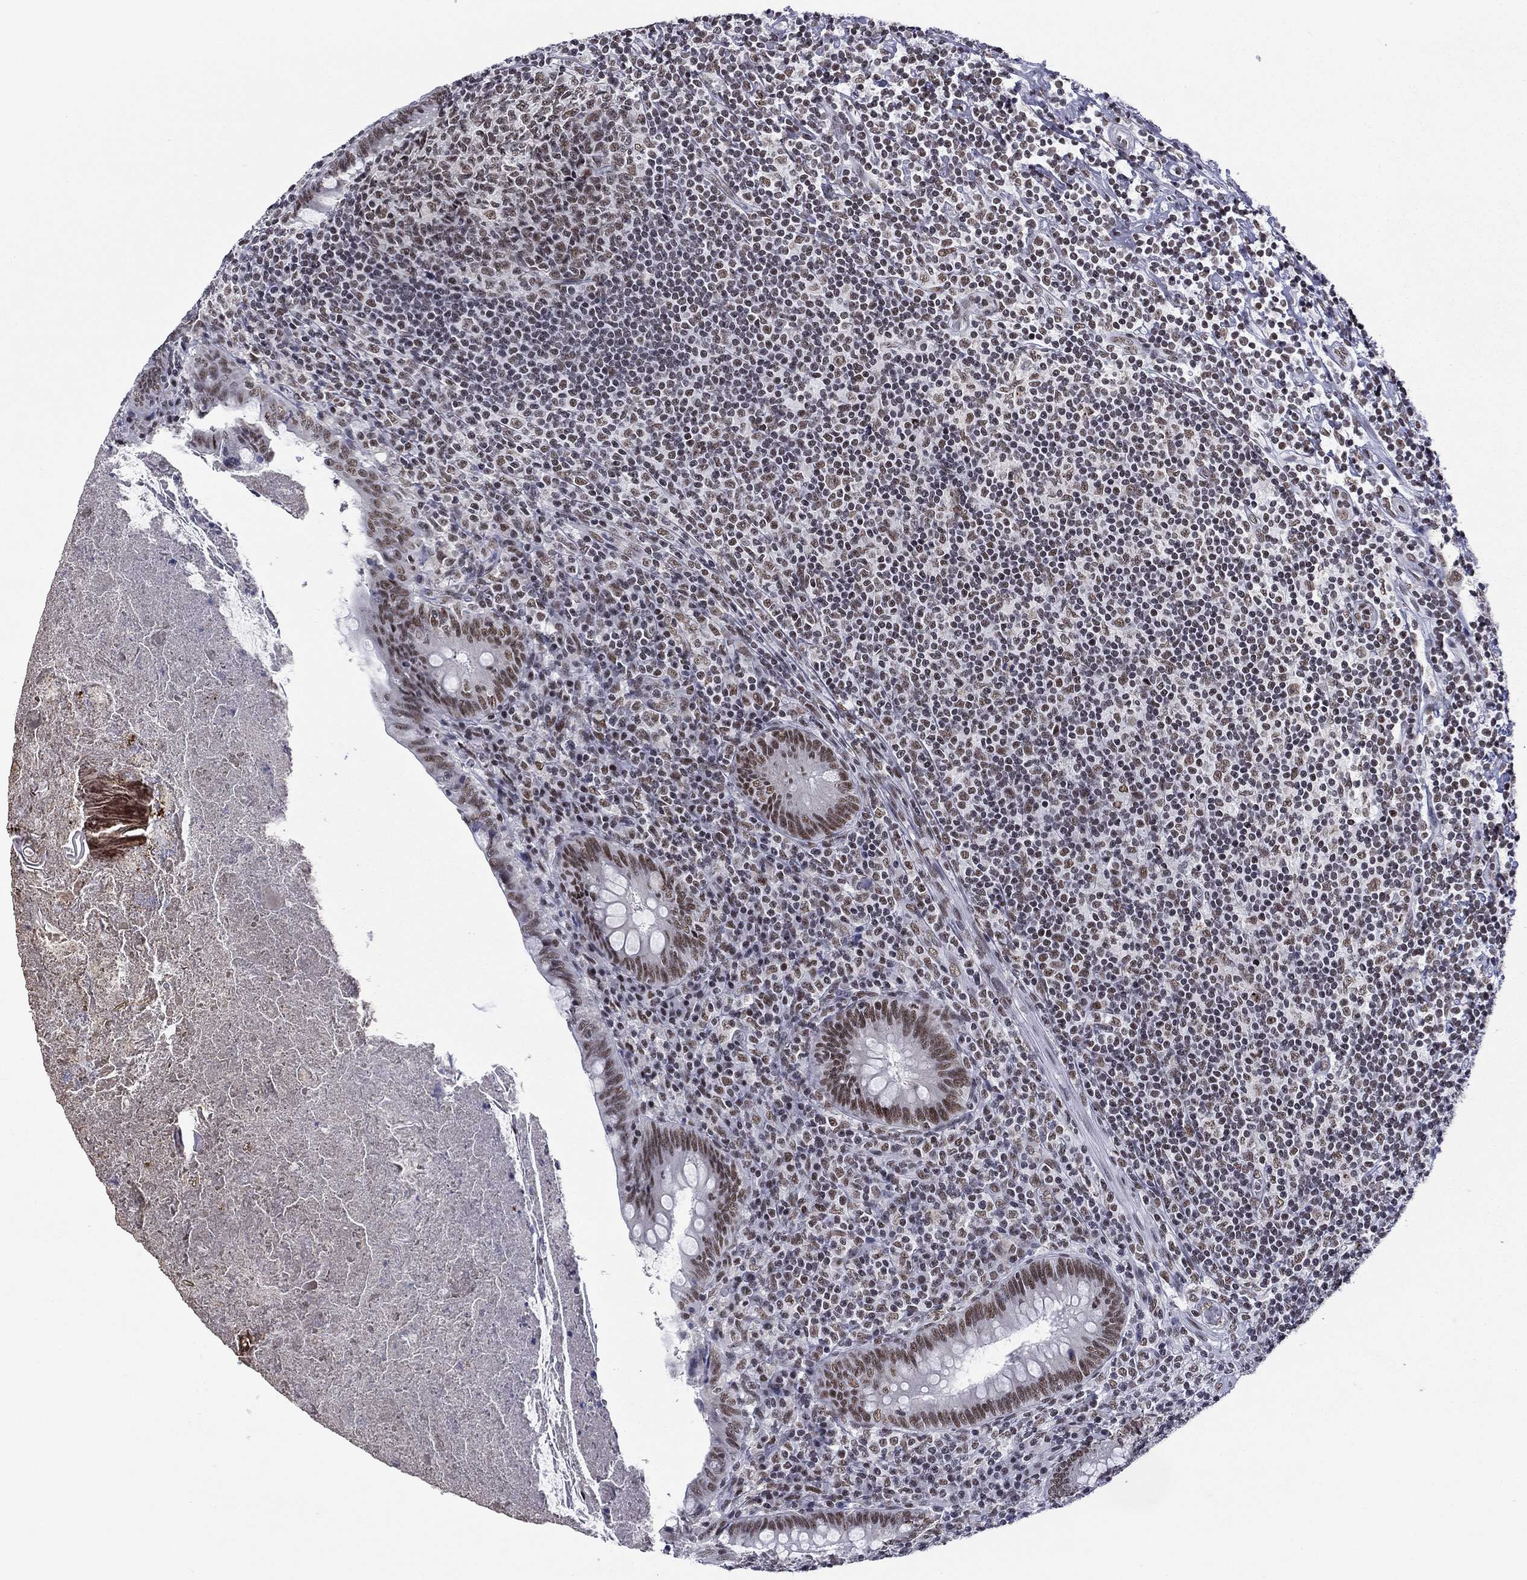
{"staining": {"intensity": "moderate", "quantity": ">75%", "location": "nuclear"}, "tissue": "appendix", "cell_type": "Glandular cells", "image_type": "normal", "snomed": [{"axis": "morphology", "description": "Normal tissue, NOS"}, {"axis": "topography", "description": "Appendix"}], "caption": "A medium amount of moderate nuclear positivity is appreciated in about >75% of glandular cells in unremarkable appendix. Using DAB (brown) and hematoxylin (blue) stains, captured at high magnification using brightfield microscopy.", "gene": "ETV5", "patient": {"sex": "male", "age": 47}}